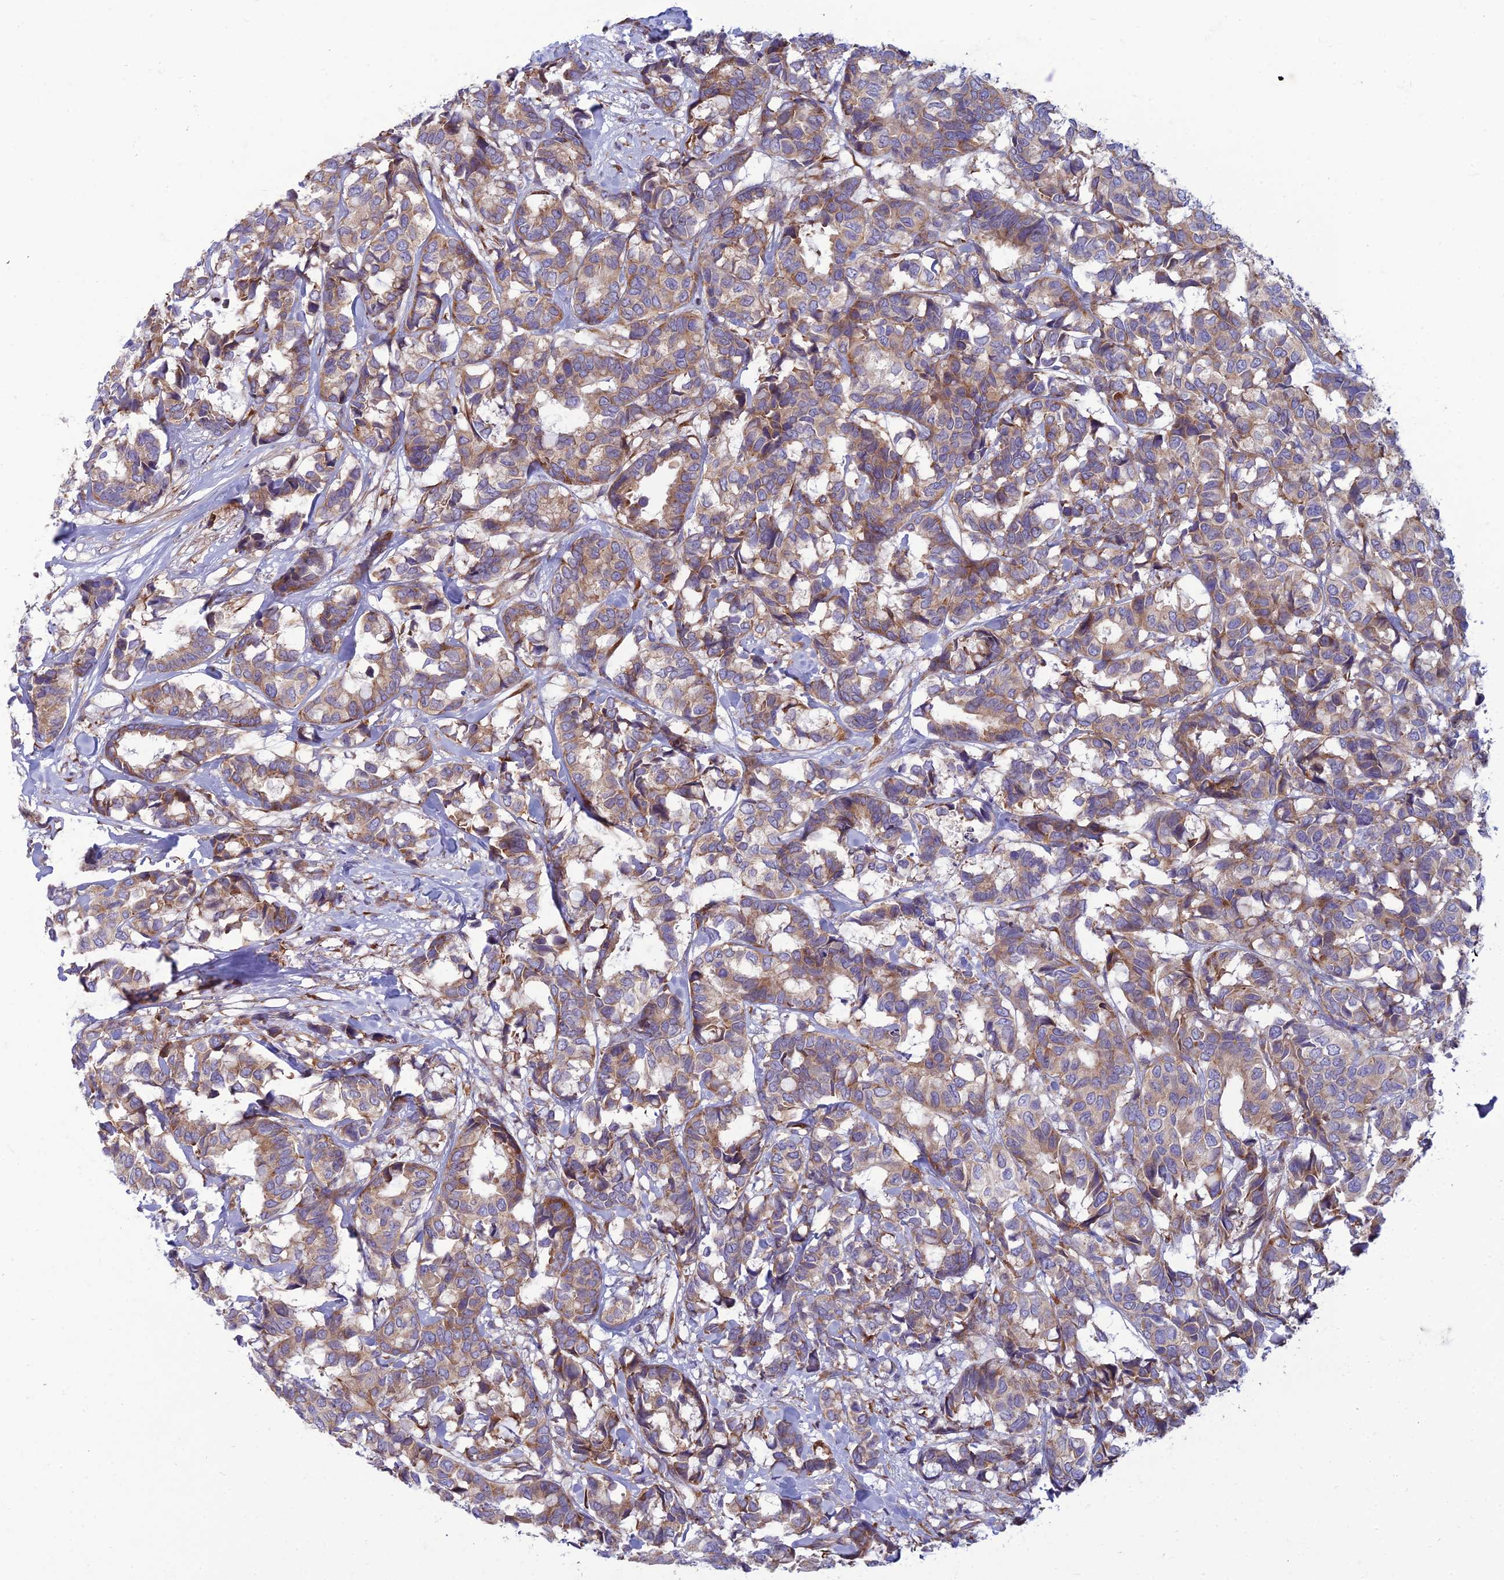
{"staining": {"intensity": "weak", "quantity": ">75%", "location": "cytoplasmic/membranous"}, "tissue": "breast cancer", "cell_type": "Tumor cells", "image_type": "cancer", "snomed": [{"axis": "morphology", "description": "Normal tissue, NOS"}, {"axis": "morphology", "description": "Duct carcinoma"}, {"axis": "topography", "description": "Breast"}], "caption": "Protein analysis of breast cancer (intraductal carcinoma) tissue shows weak cytoplasmic/membranous staining in about >75% of tumor cells. The staining was performed using DAB to visualize the protein expression in brown, while the nuclei were stained in blue with hematoxylin (Magnification: 20x).", "gene": "RPL17-C18orf32", "patient": {"sex": "female", "age": 87}}